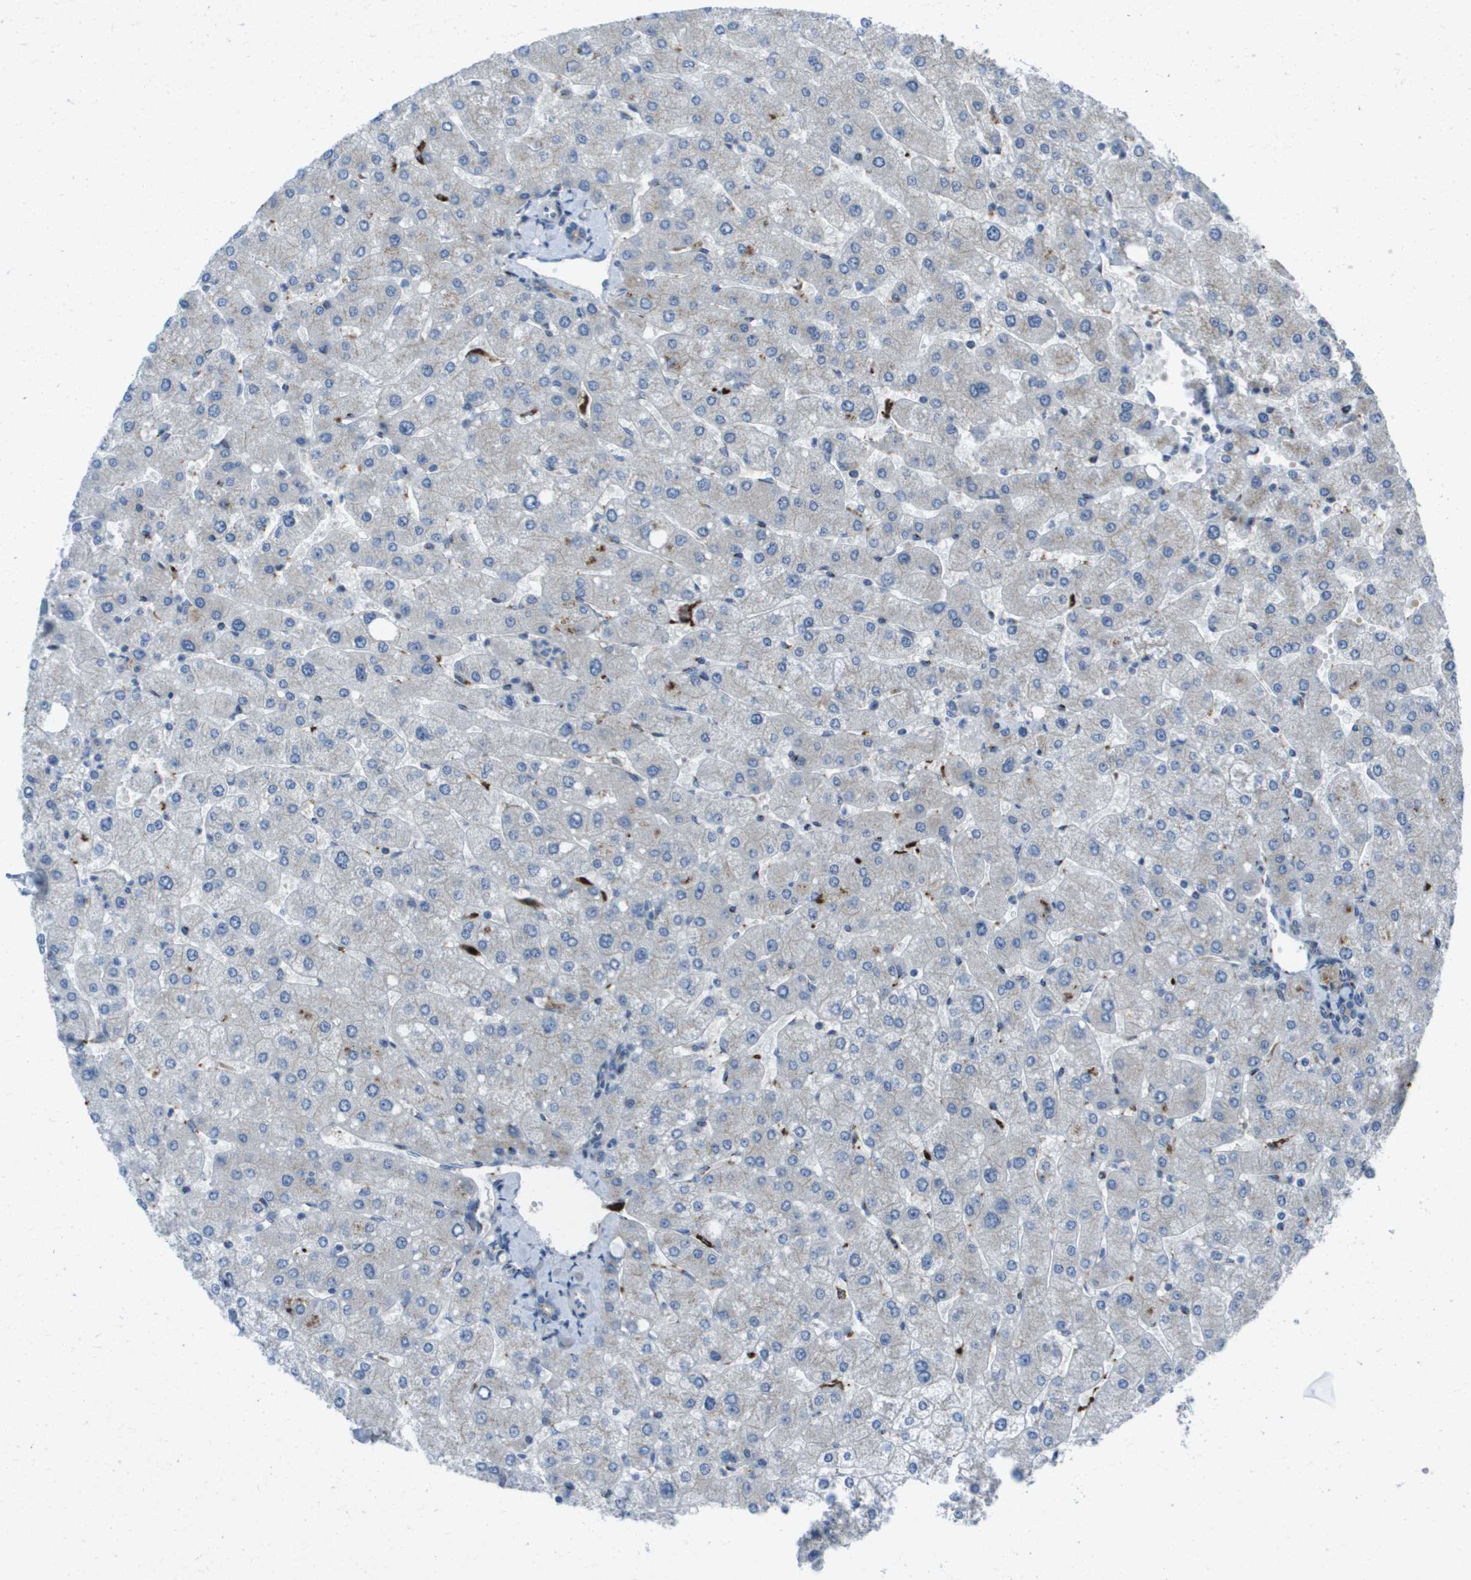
{"staining": {"intensity": "weak", "quantity": "<25%", "location": "cytoplasmic/membranous"}, "tissue": "liver", "cell_type": "Cholangiocytes", "image_type": "normal", "snomed": [{"axis": "morphology", "description": "Normal tissue, NOS"}, {"axis": "topography", "description": "Liver"}], "caption": "The histopathology image exhibits no staining of cholangiocytes in benign liver.", "gene": "QSOX2", "patient": {"sex": "male", "age": 55}}